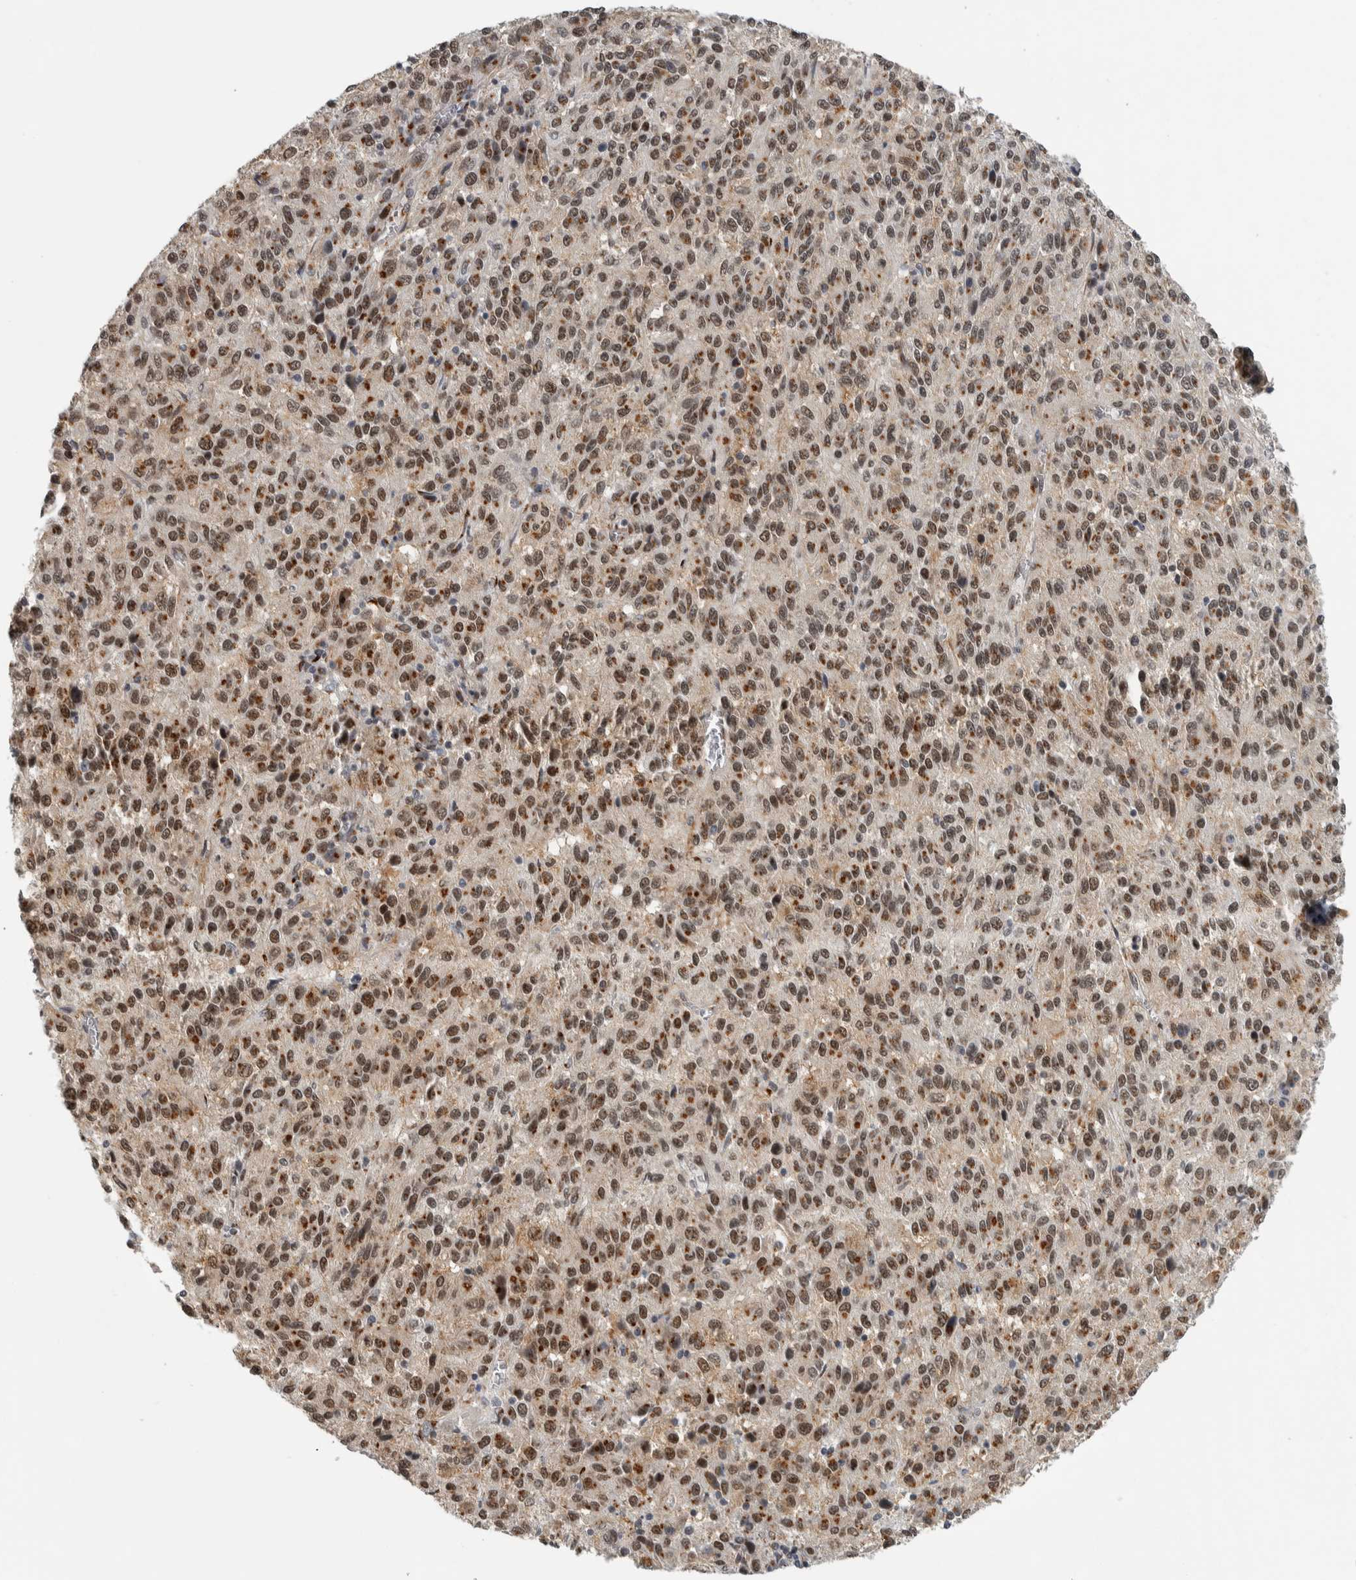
{"staining": {"intensity": "moderate", "quantity": ">75%", "location": "cytoplasmic/membranous,nuclear"}, "tissue": "melanoma", "cell_type": "Tumor cells", "image_type": "cancer", "snomed": [{"axis": "morphology", "description": "Malignant melanoma, Metastatic site"}, {"axis": "topography", "description": "Lung"}], "caption": "Immunohistochemical staining of malignant melanoma (metastatic site) reveals moderate cytoplasmic/membranous and nuclear protein expression in about >75% of tumor cells. (DAB (3,3'-diaminobenzidine) = brown stain, brightfield microscopy at high magnification).", "gene": "ZMYND8", "patient": {"sex": "male", "age": 64}}